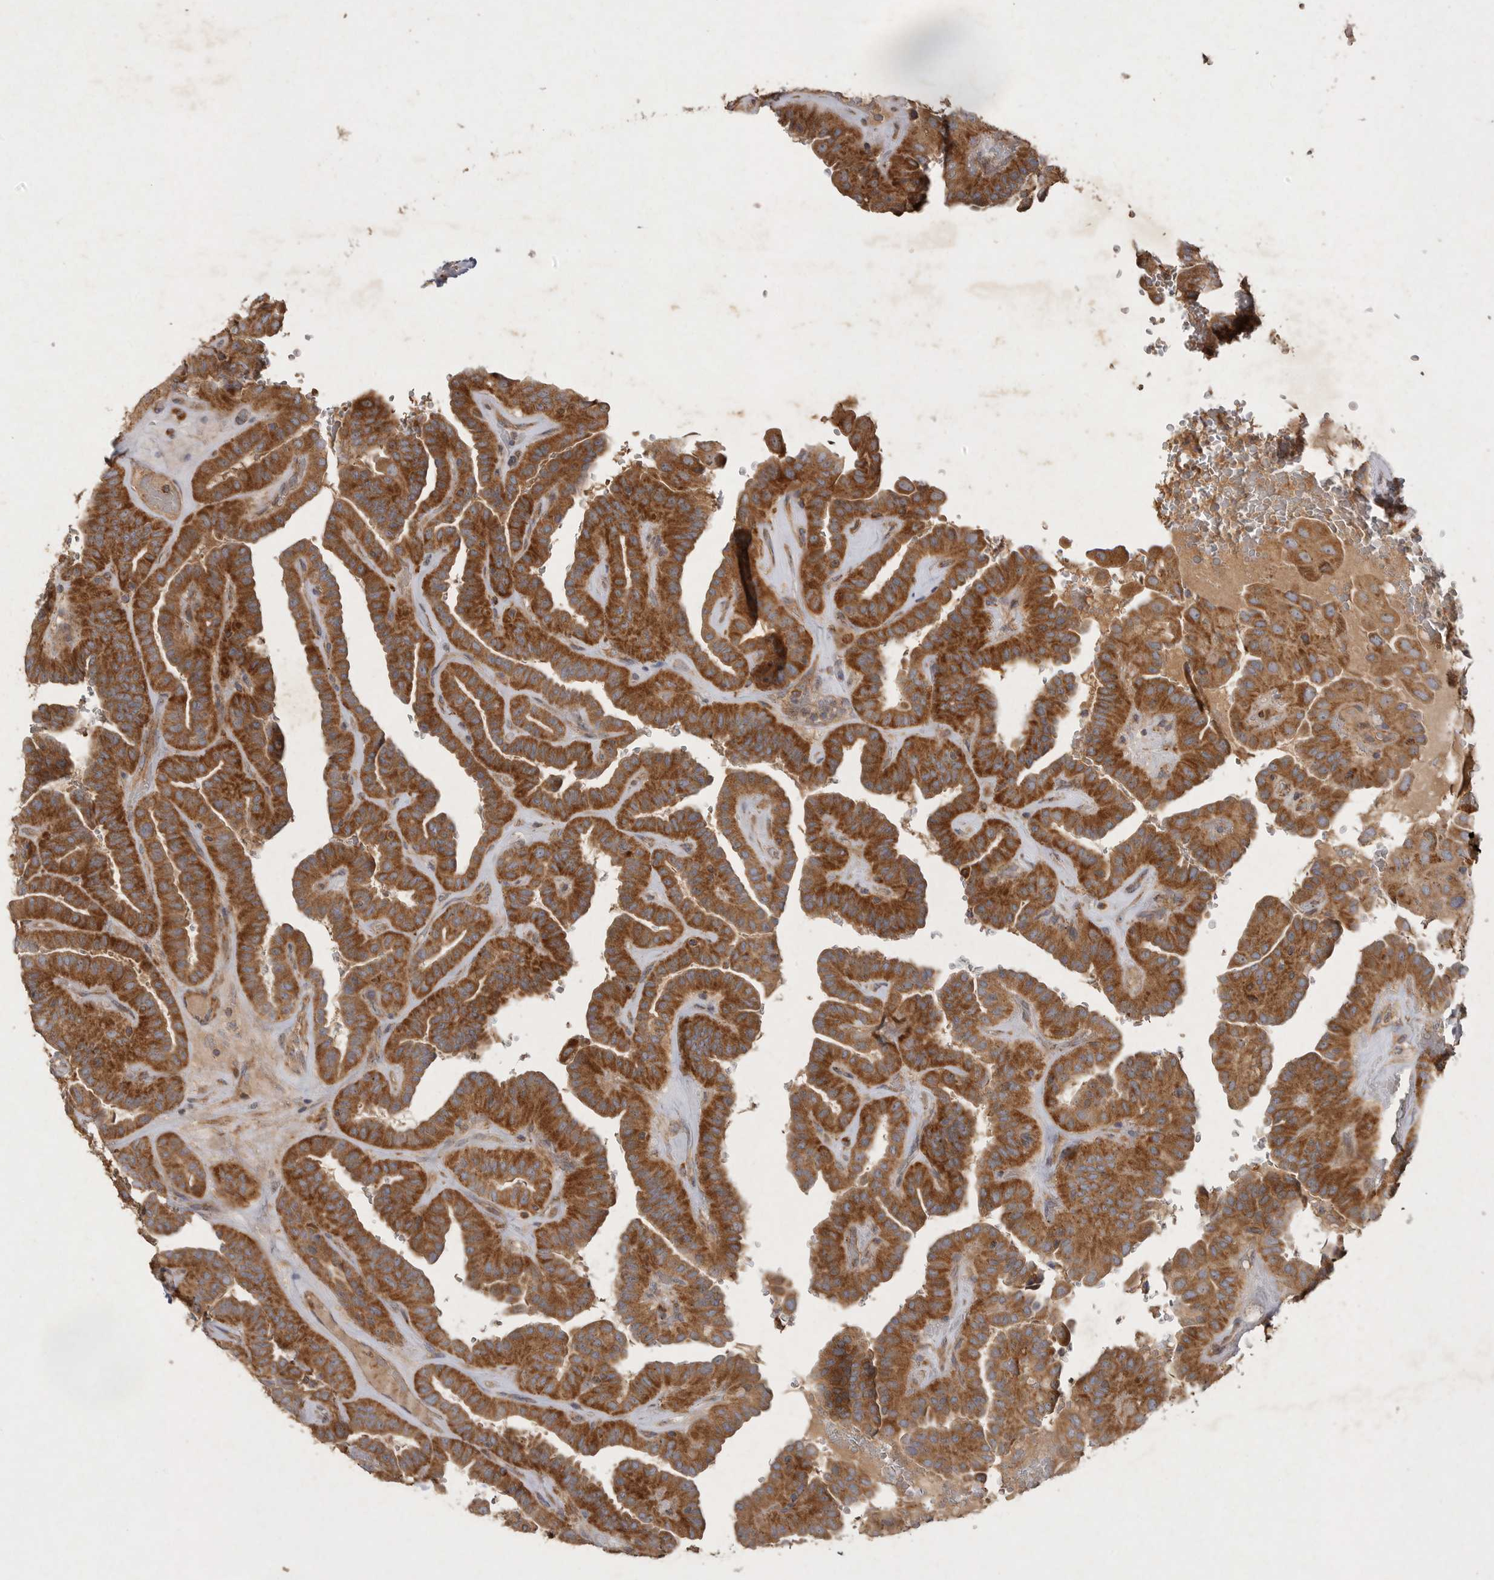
{"staining": {"intensity": "strong", "quantity": ">75%", "location": "cytoplasmic/membranous"}, "tissue": "thyroid cancer", "cell_type": "Tumor cells", "image_type": "cancer", "snomed": [{"axis": "morphology", "description": "Papillary adenocarcinoma, NOS"}, {"axis": "topography", "description": "Thyroid gland"}], "caption": "IHC histopathology image of neoplastic tissue: thyroid cancer stained using immunohistochemistry exhibits high levels of strong protein expression localized specifically in the cytoplasmic/membranous of tumor cells, appearing as a cytoplasmic/membranous brown color.", "gene": "MRPL41", "patient": {"sex": "male", "age": 77}}